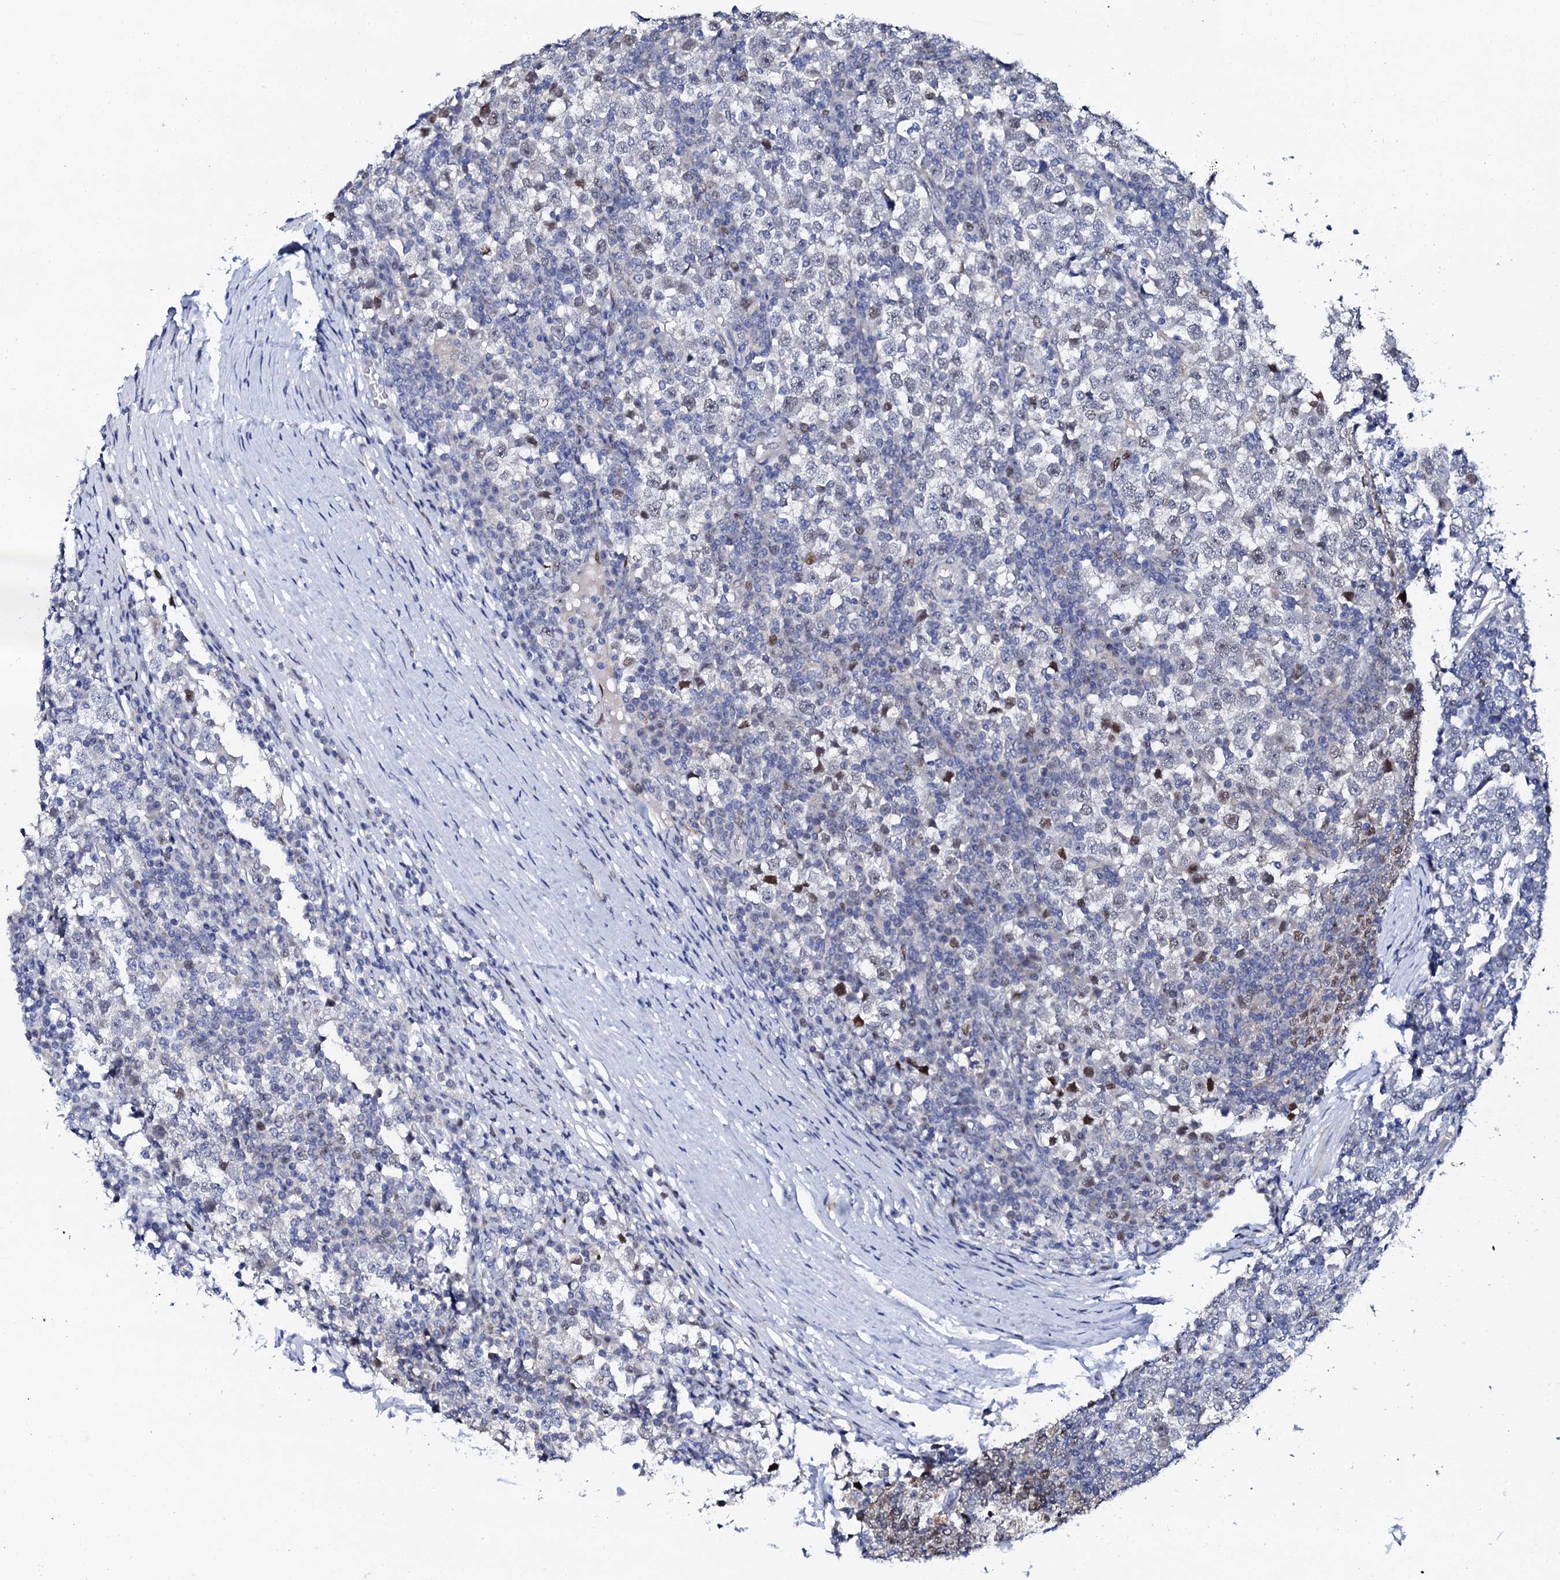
{"staining": {"intensity": "weak", "quantity": "<25%", "location": "nuclear"}, "tissue": "testis cancer", "cell_type": "Tumor cells", "image_type": "cancer", "snomed": [{"axis": "morphology", "description": "Seminoma, NOS"}, {"axis": "topography", "description": "Testis"}], "caption": "High magnification brightfield microscopy of seminoma (testis) stained with DAB (3,3'-diaminobenzidine) (brown) and counterstained with hematoxylin (blue): tumor cells show no significant expression. (IHC, brightfield microscopy, high magnification).", "gene": "NUDT13", "patient": {"sex": "male", "age": 65}}